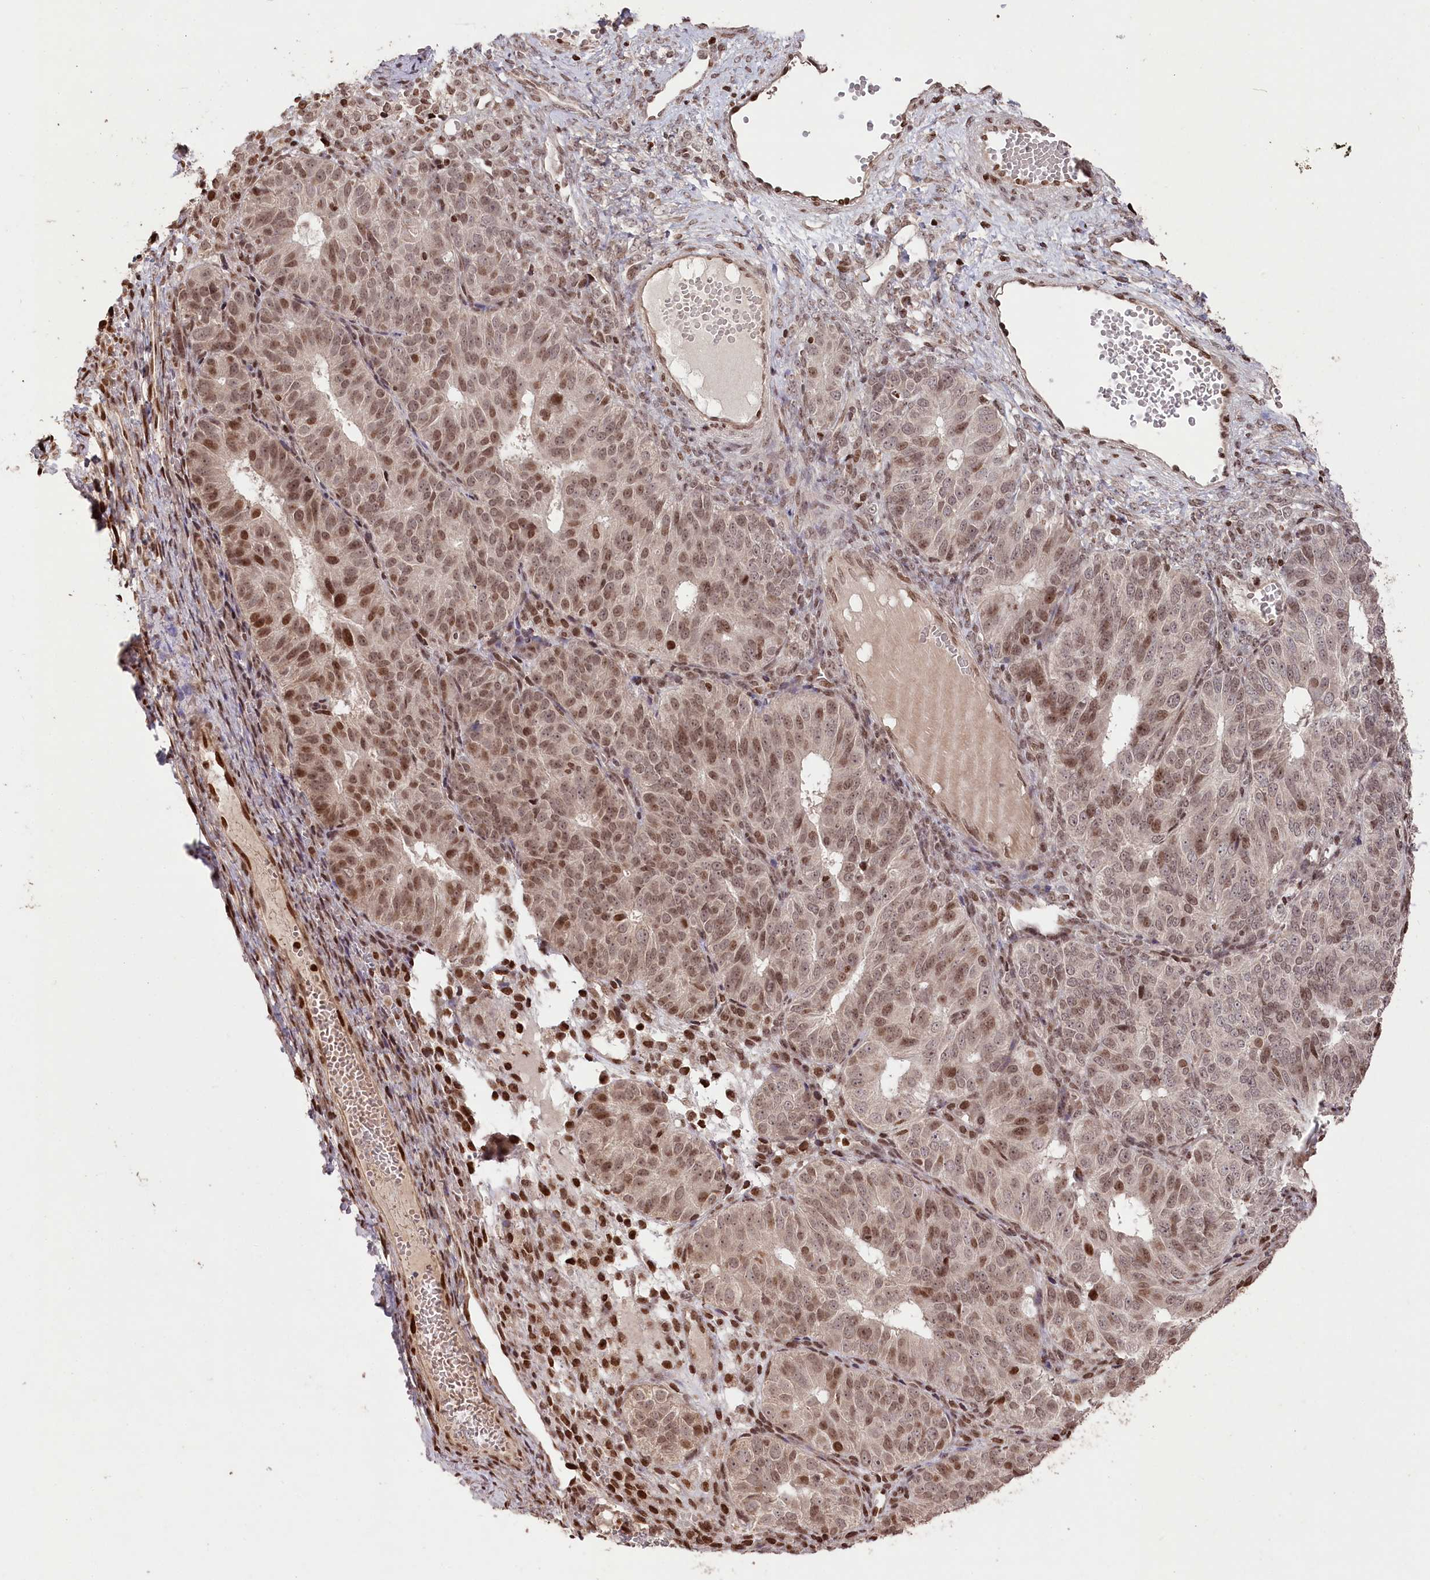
{"staining": {"intensity": "moderate", "quantity": ">75%", "location": "nuclear"}, "tissue": "ovarian cancer", "cell_type": "Tumor cells", "image_type": "cancer", "snomed": [{"axis": "morphology", "description": "Carcinoma, endometroid"}, {"axis": "topography", "description": "Ovary"}], "caption": "High-power microscopy captured an immunohistochemistry (IHC) photomicrograph of ovarian cancer (endometroid carcinoma), revealing moderate nuclear expression in about >75% of tumor cells. (DAB IHC, brown staining for protein, blue staining for nuclei).", "gene": "CCSER2", "patient": {"sex": "female", "age": 51}}